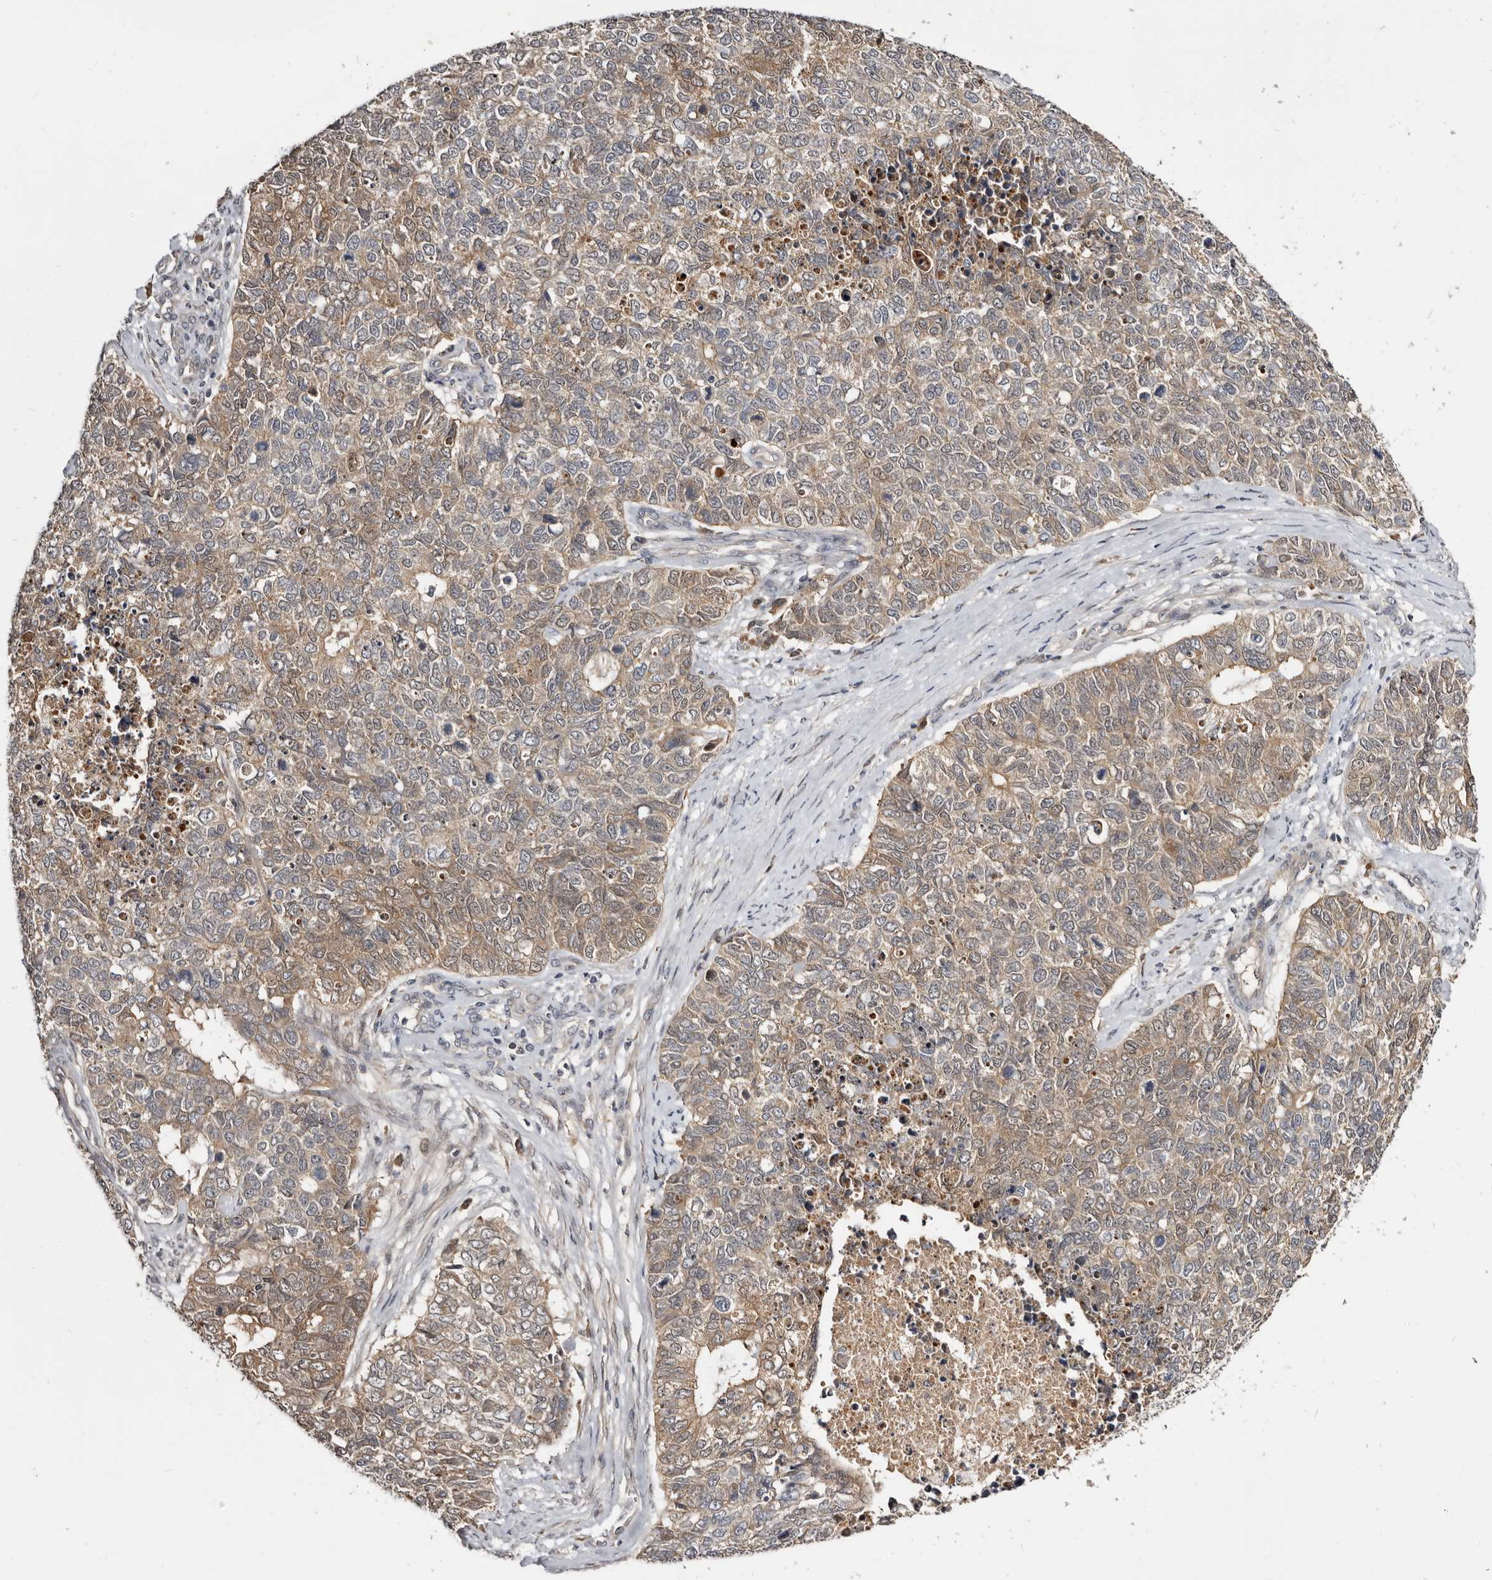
{"staining": {"intensity": "weak", "quantity": ">75%", "location": "cytoplasmic/membranous"}, "tissue": "cervical cancer", "cell_type": "Tumor cells", "image_type": "cancer", "snomed": [{"axis": "morphology", "description": "Squamous cell carcinoma, NOS"}, {"axis": "topography", "description": "Cervix"}], "caption": "Cervical squamous cell carcinoma stained with a protein marker reveals weak staining in tumor cells.", "gene": "INAVA", "patient": {"sex": "female", "age": 63}}